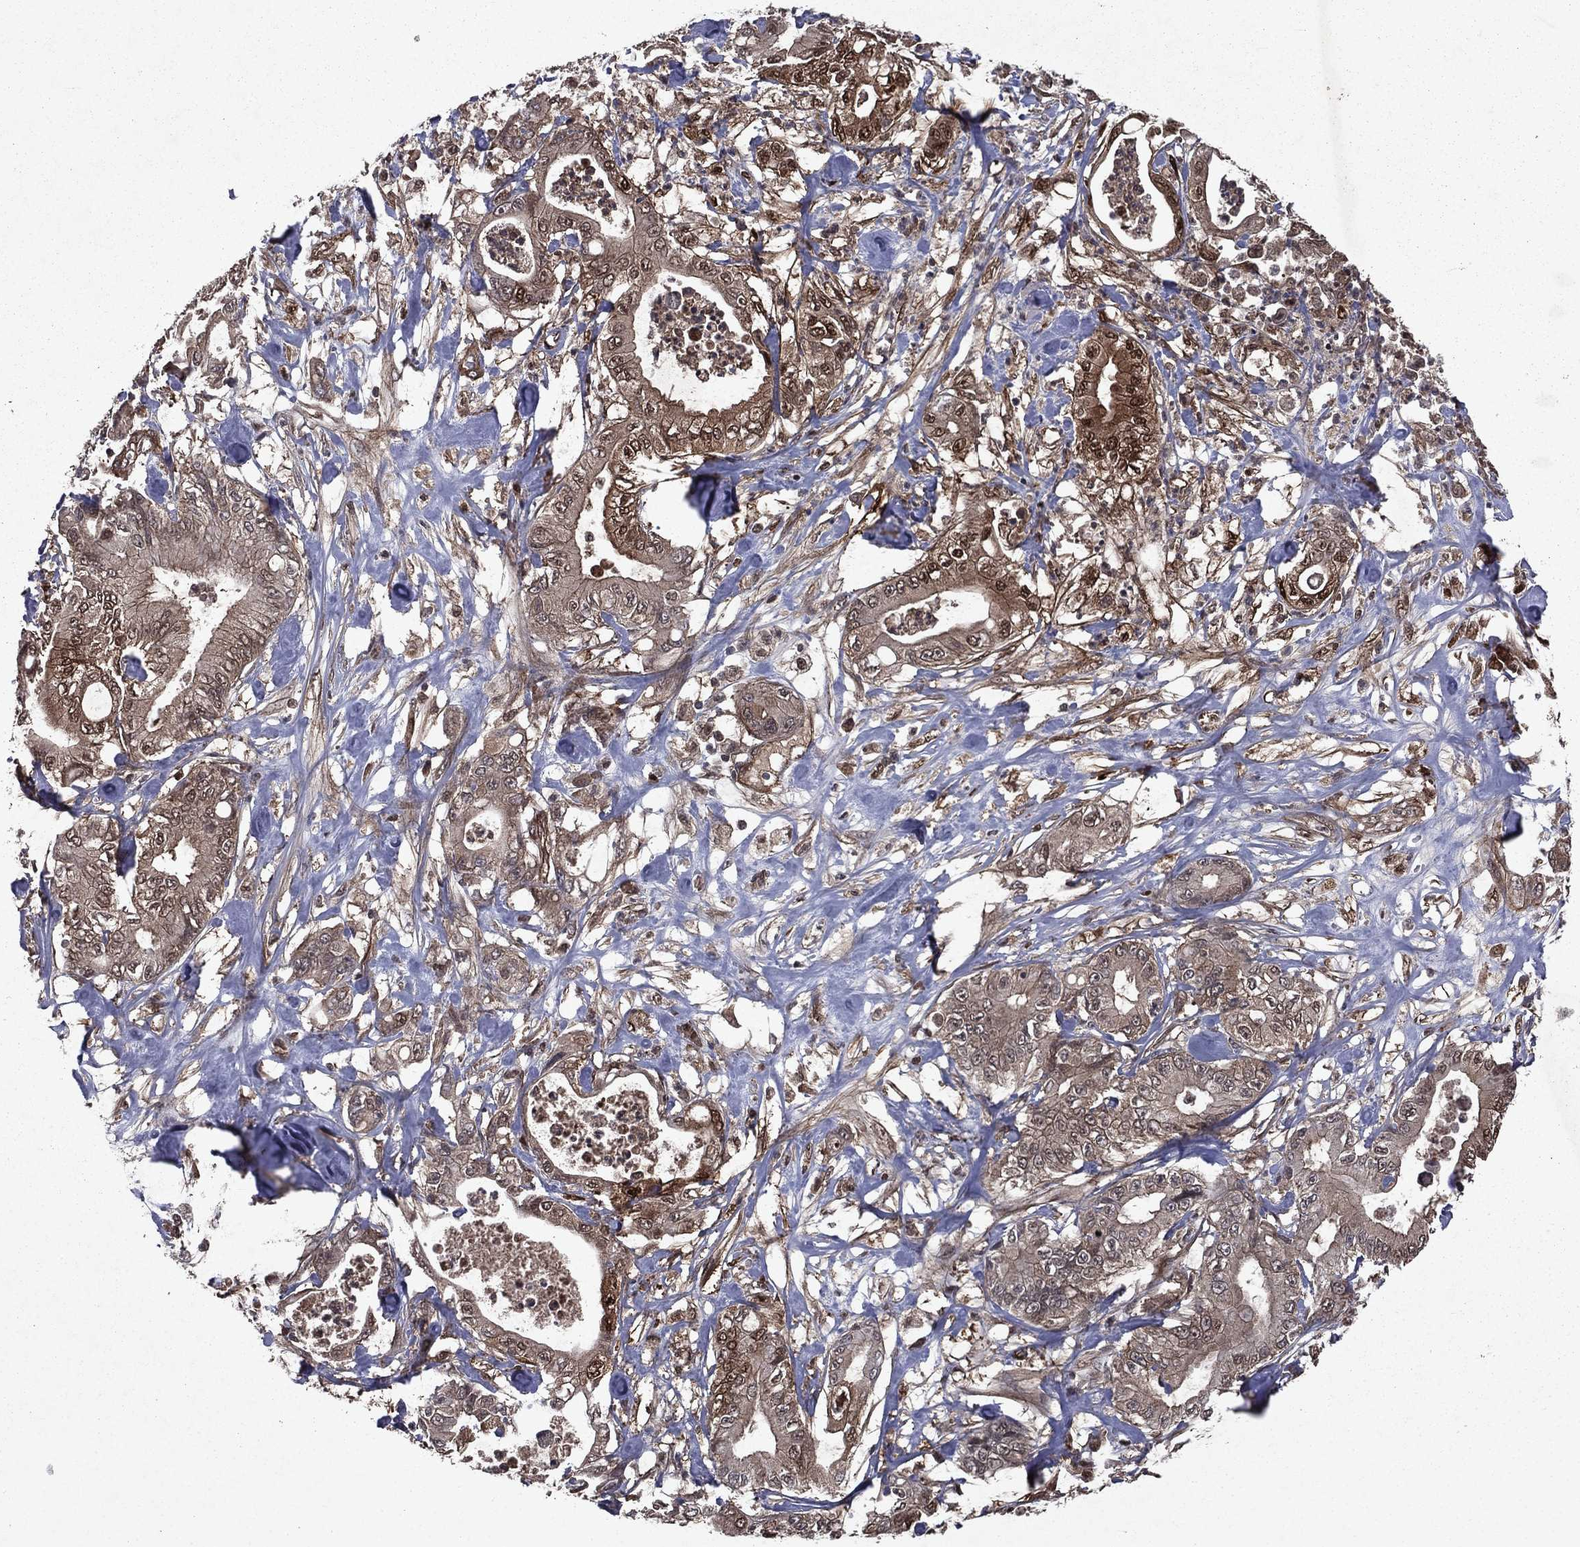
{"staining": {"intensity": "moderate", "quantity": "<25%", "location": "cytoplasmic/membranous,nuclear"}, "tissue": "pancreatic cancer", "cell_type": "Tumor cells", "image_type": "cancer", "snomed": [{"axis": "morphology", "description": "Adenocarcinoma, NOS"}, {"axis": "topography", "description": "Pancreas"}], "caption": "A brown stain labels moderate cytoplasmic/membranous and nuclear positivity of a protein in pancreatic cancer tumor cells.", "gene": "FGD1", "patient": {"sex": "male", "age": 71}}